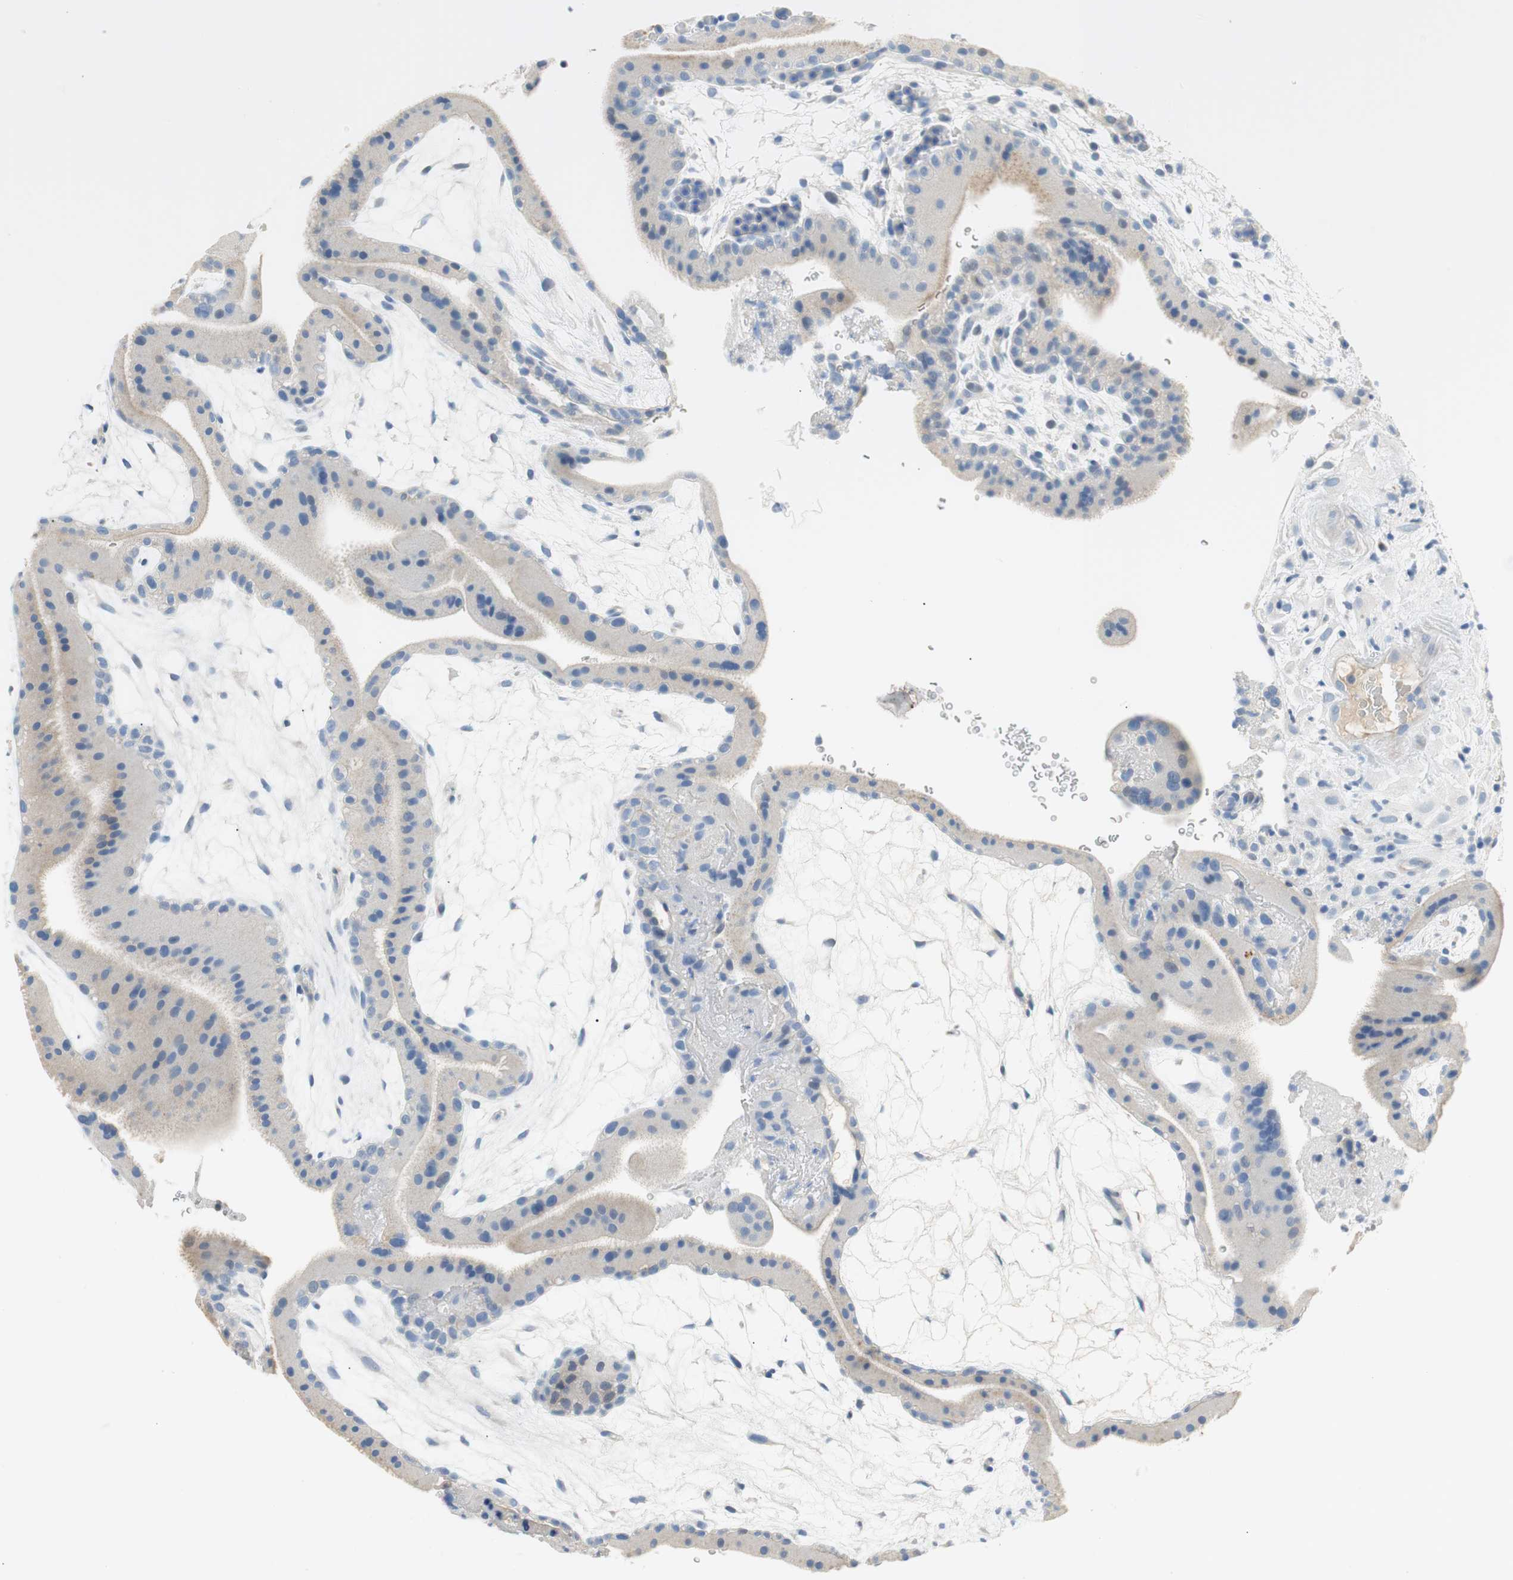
{"staining": {"intensity": "negative", "quantity": "none", "location": "none"}, "tissue": "placenta", "cell_type": "Decidual cells", "image_type": "normal", "snomed": [{"axis": "morphology", "description": "Normal tissue, NOS"}, {"axis": "topography", "description": "Placenta"}], "caption": "Human placenta stained for a protein using immunohistochemistry (IHC) reveals no staining in decidual cells.", "gene": "CCM2L", "patient": {"sex": "female", "age": 19}}